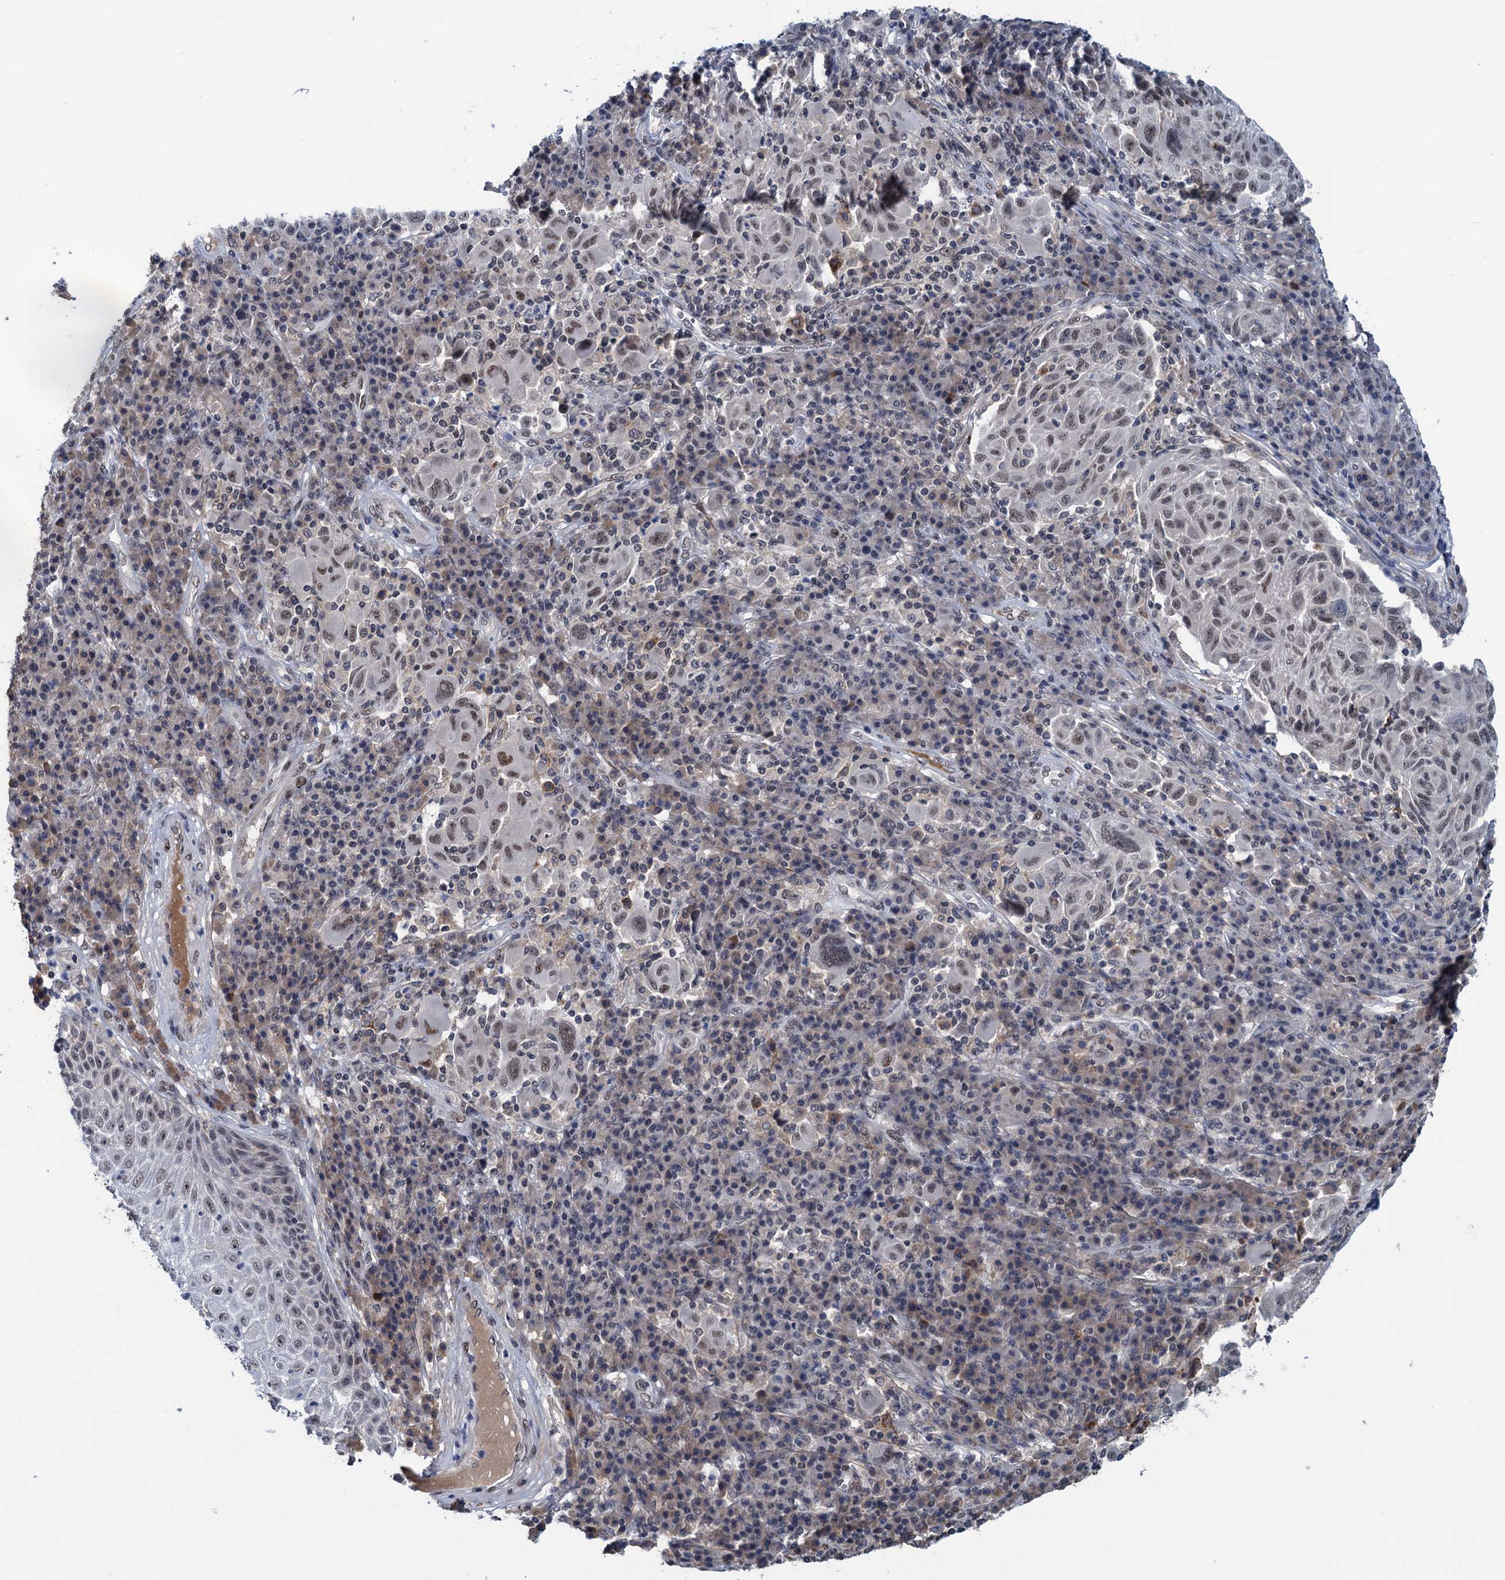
{"staining": {"intensity": "weak", "quantity": "25%-75%", "location": "nuclear"}, "tissue": "melanoma", "cell_type": "Tumor cells", "image_type": "cancer", "snomed": [{"axis": "morphology", "description": "Malignant melanoma, NOS"}, {"axis": "topography", "description": "Skin"}], "caption": "Weak nuclear positivity for a protein is appreciated in approximately 25%-75% of tumor cells of melanoma using immunohistochemistry.", "gene": "SAE1", "patient": {"sex": "male", "age": 53}}